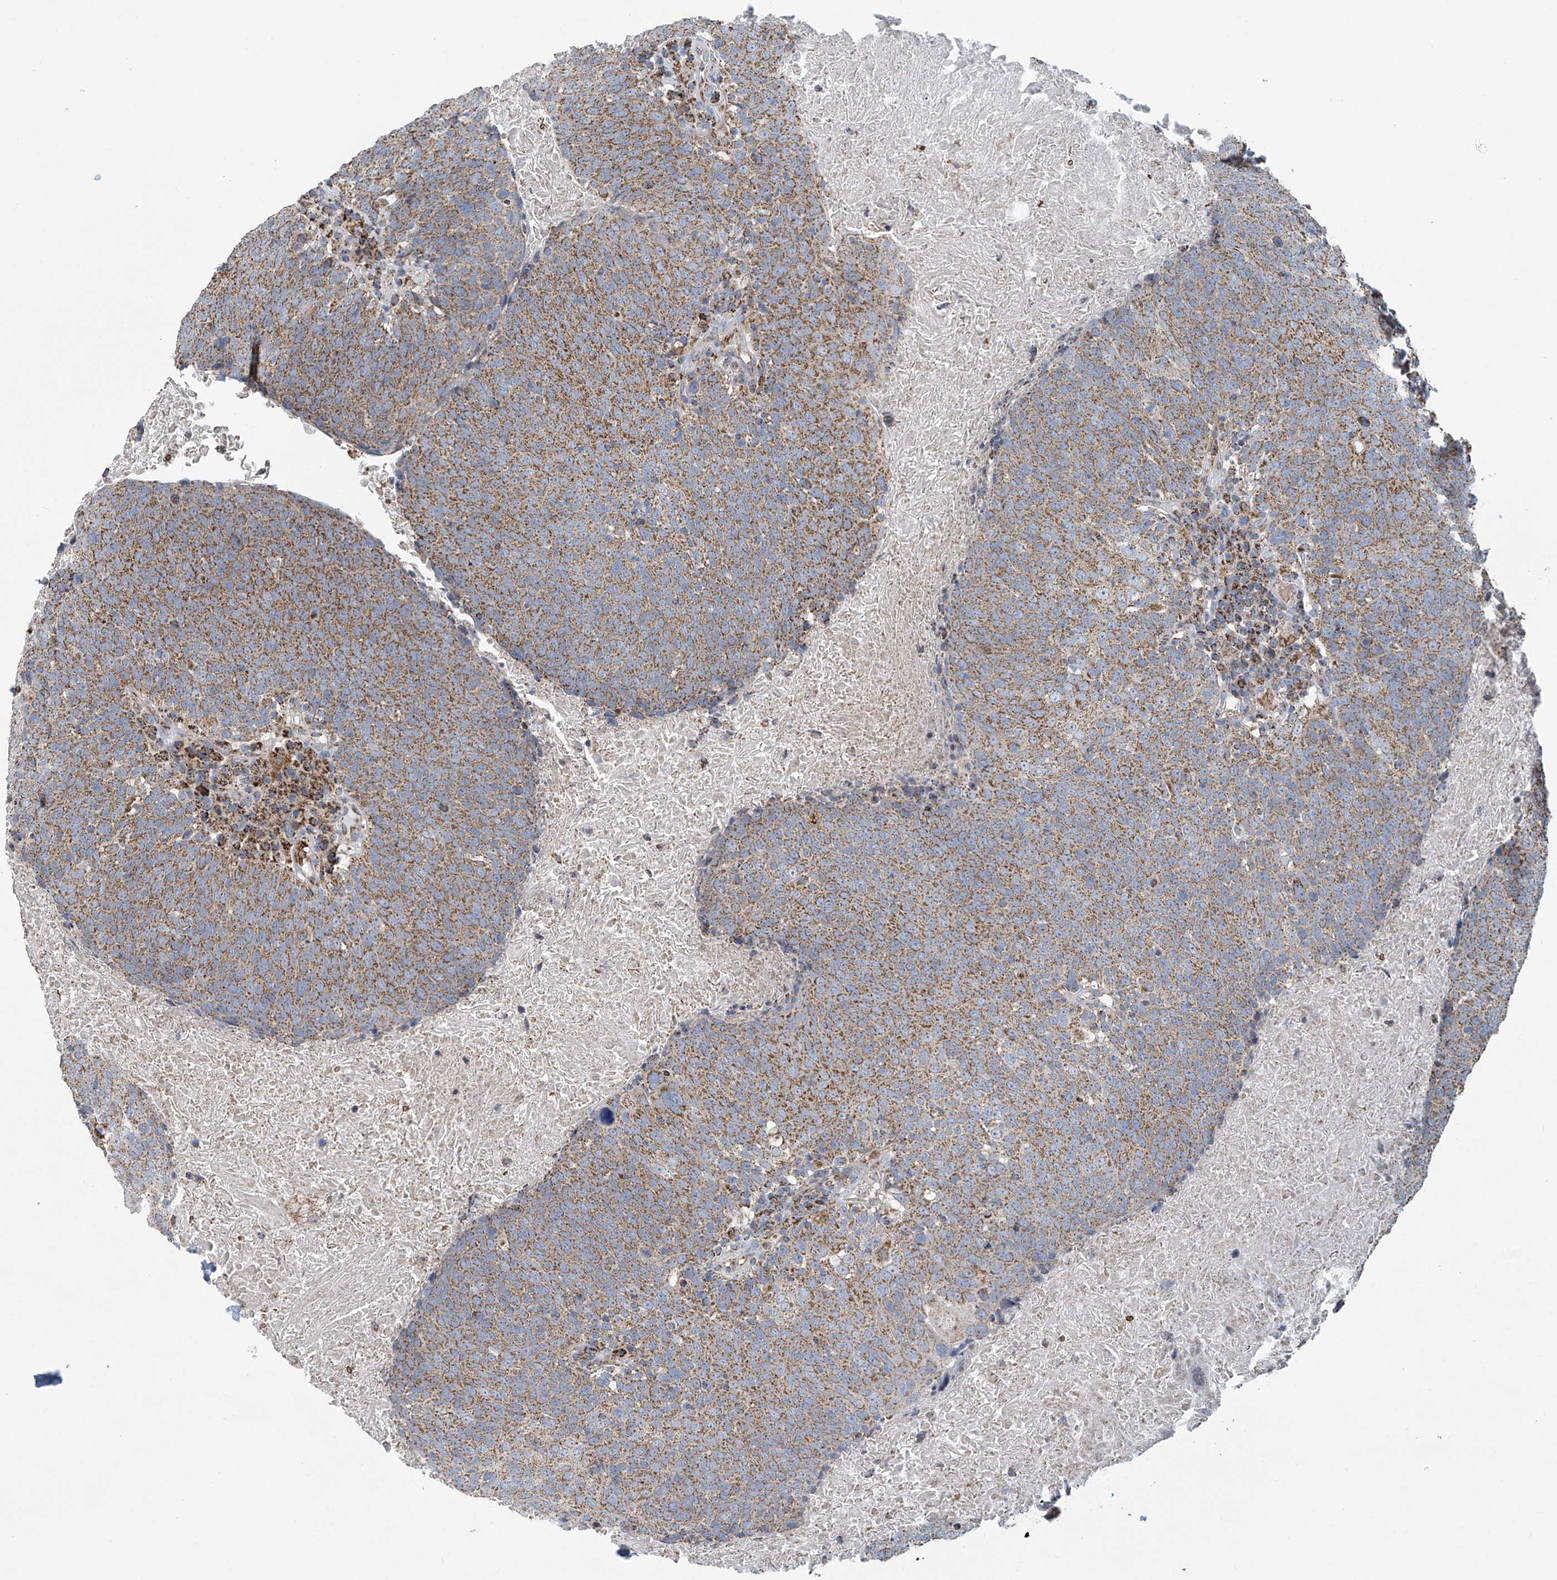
{"staining": {"intensity": "moderate", "quantity": ">75%", "location": "cytoplasmic/membranous"}, "tissue": "head and neck cancer", "cell_type": "Tumor cells", "image_type": "cancer", "snomed": [{"axis": "morphology", "description": "Squamous cell carcinoma, NOS"}, {"axis": "morphology", "description": "Squamous cell carcinoma, metastatic, NOS"}, {"axis": "topography", "description": "Lymph node"}, {"axis": "topography", "description": "Head-Neck"}], "caption": "Head and neck cancer tissue shows moderate cytoplasmic/membranous expression in about >75% of tumor cells (DAB (3,3'-diaminobenzidine) = brown stain, brightfield microscopy at high magnification).", "gene": "COMMD1", "patient": {"sex": "male", "age": 62}}